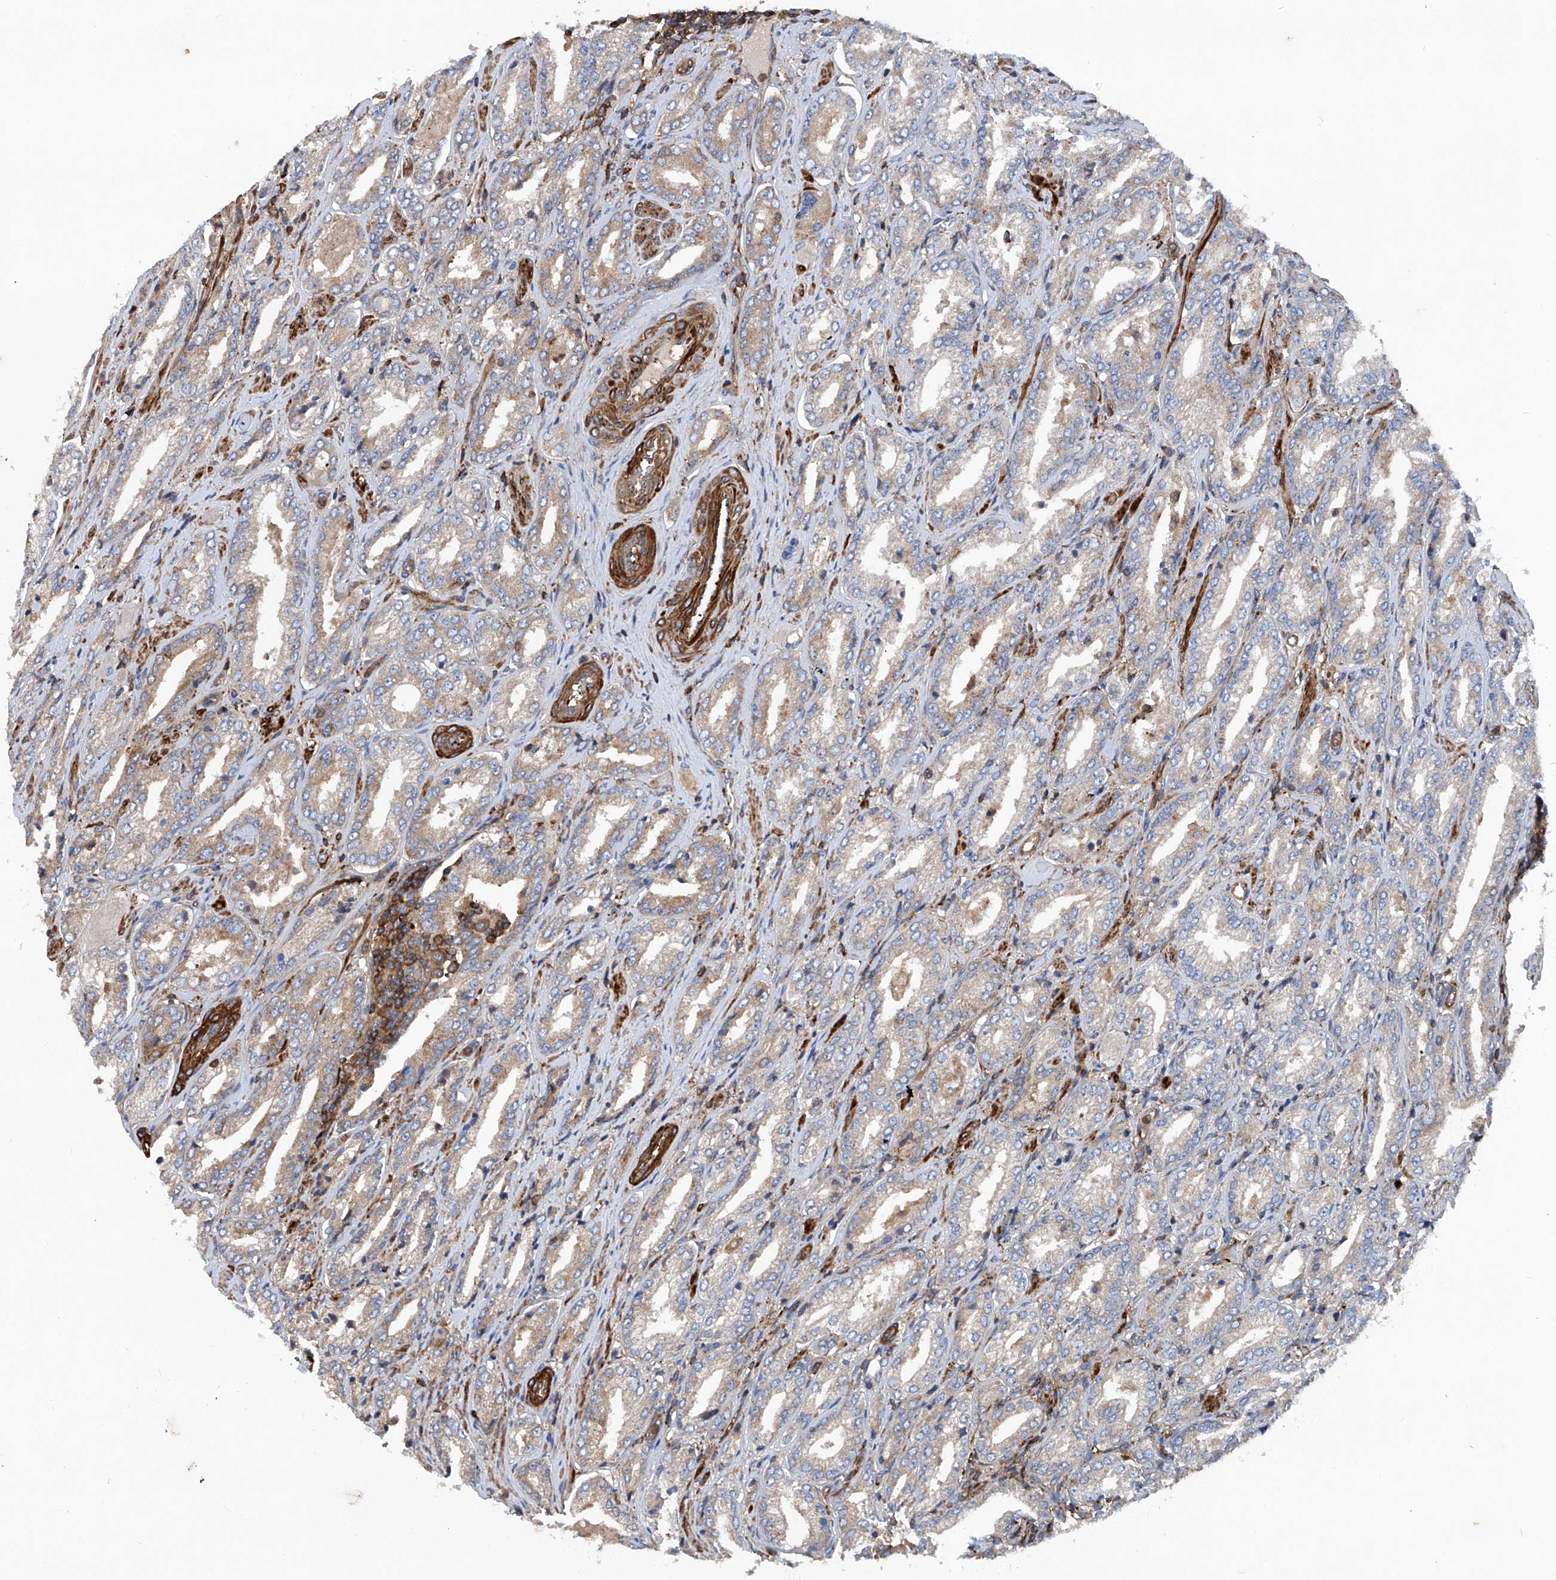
{"staining": {"intensity": "weak", "quantity": "<25%", "location": "cytoplasmic/membranous"}, "tissue": "prostate cancer", "cell_type": "Tumor cells", "image_type": "cancer", "snomed": [{"axis": "morphology", "description": "Adenocarcinoma, Low grade"}, {"axis": "topography", "description": "Prostate"}], "caption": "The immunohistochemistry (IHC) photomicrograph has no significant expression in tumor cells of prostate cancer tissue. The staining was performed using DAB (3,3'-diaminobenzidine) to visualize the protein expression in brown, while the nuclei were stained in blue with hematoxylin (Magnification: 20x).", "gene": "NT5C3A", "patient": {"sex": "male", "age": 62}}